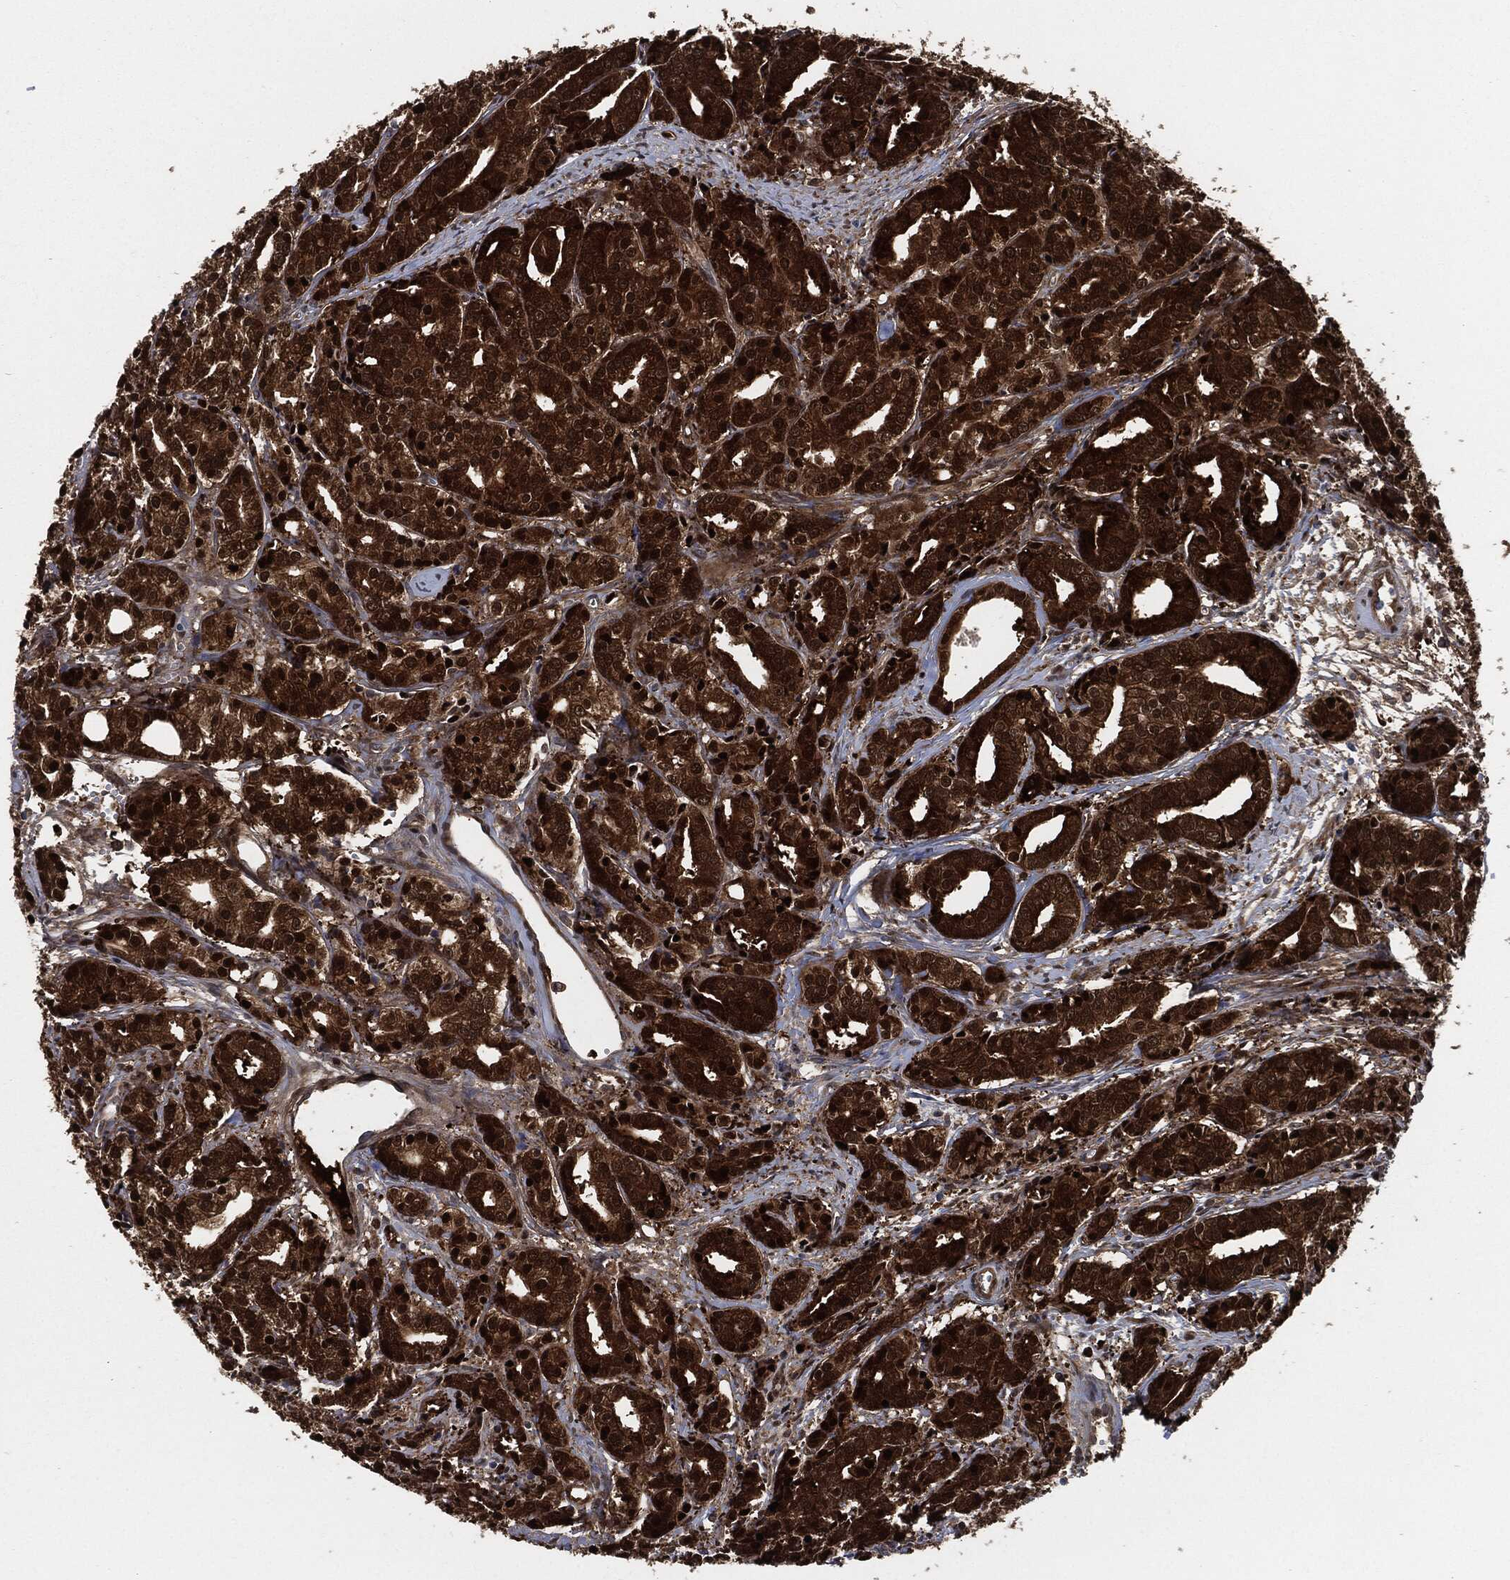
{"staining": {"intensity": "strong", "quantity": ">75%", "location": "cytoplasmic/membranous,nuclear"}, "tissue": "prostate cancer", "cell_type": "Tumor cells", "image_type": "cancer", "snomed": [{"axis": "morphology", "description": "Adenocarcinoma, Medium grade"}, {"axis": "topography", "description": "Prostate"}], "caption": "Immunohistochemistry (IHC) photomicrograph of neoplastic tissue: human prostate cancer (adenocarcinoma (medium-grade)) stained using immunohistochemistry exhibits high levels of strong protein expression localized specifically in the cytoplasmic/membranous and nuclear of tumor cells, appearing as a cytoplasmic/membranous and nuclear brown color.", "gene": "DCTN1", "patient": {"sex": "male", "age": 74}}